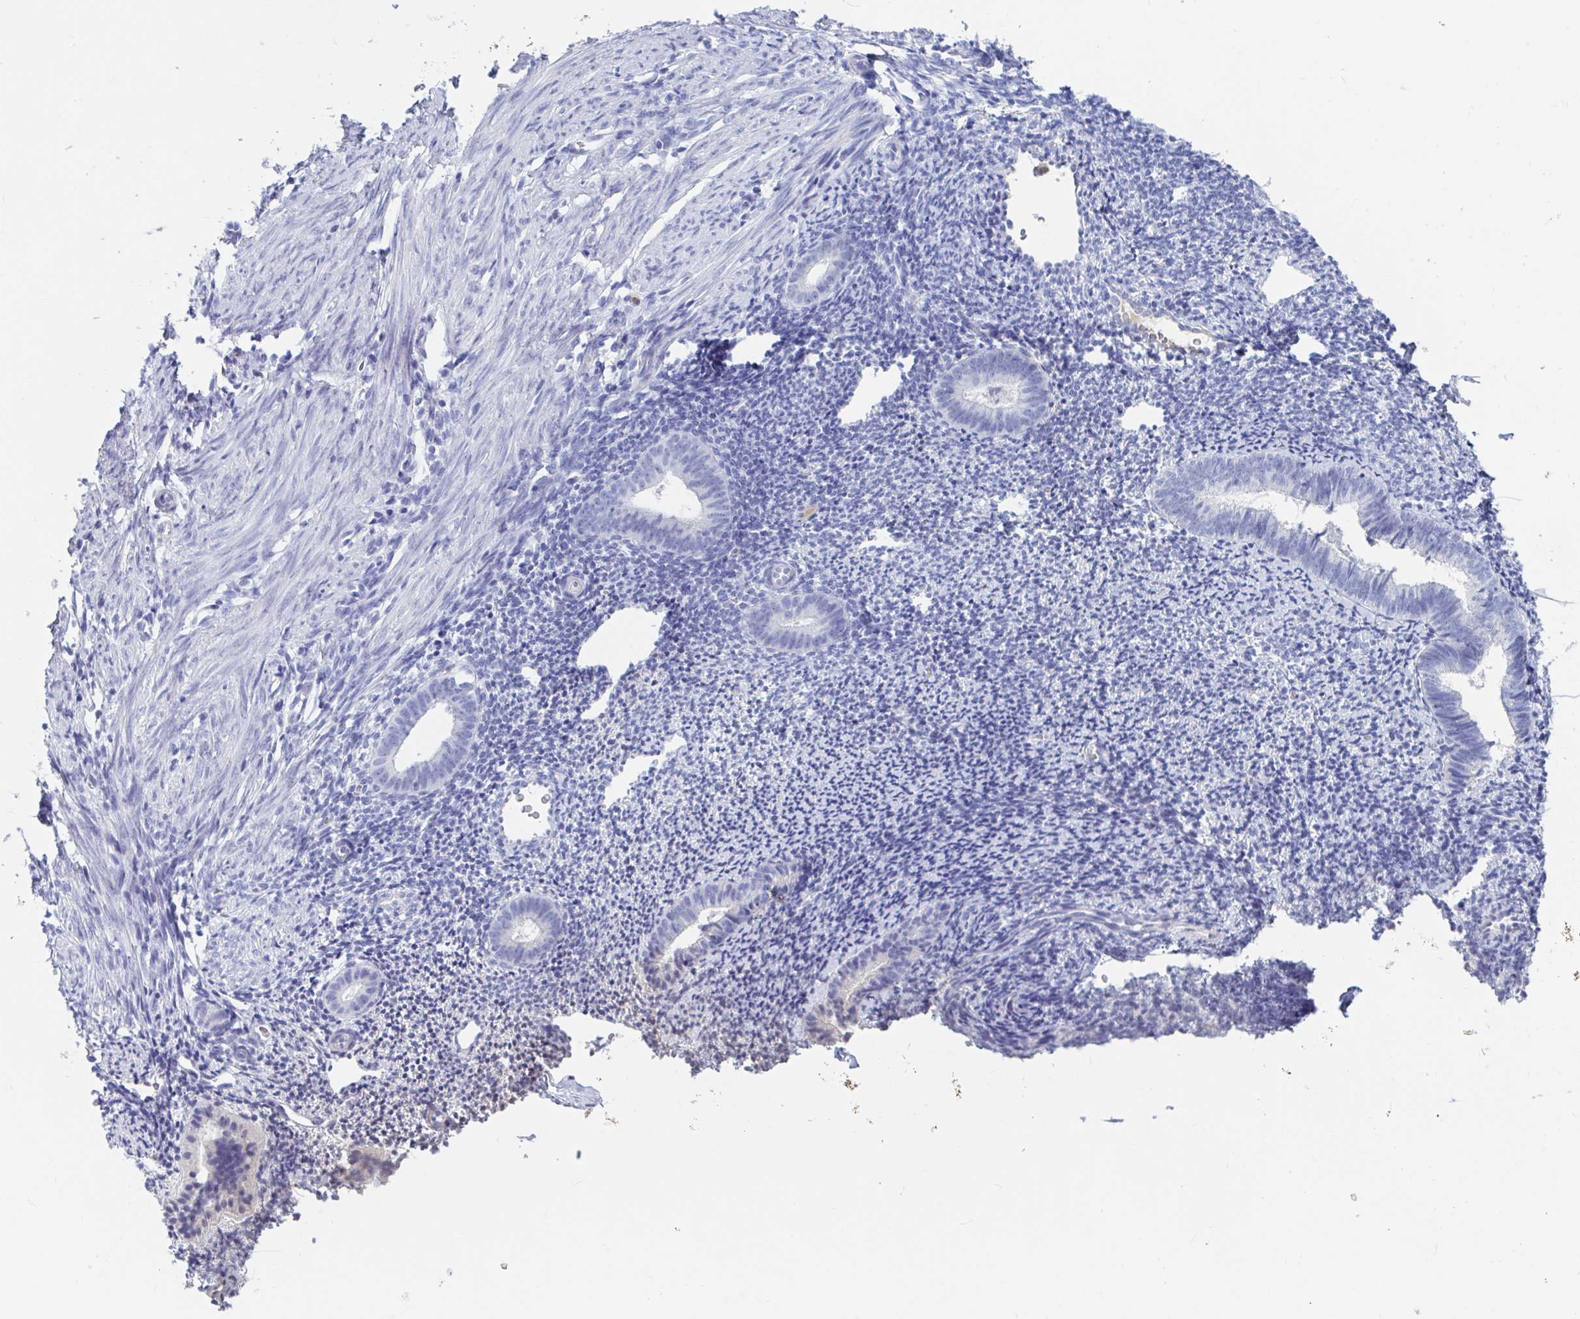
{"staining": {"intensity": "negative", "quantity": "none", "location": "none"}, "tissue": "endometrium", "cell_type": "Cells in endometrial stroma", "image_type": "normal", "snomed": [{"axis": "morphology", "description": "Normal tissue, NOS"}, {"axis": "topography", "description": "Endometrium"}], "caption": "DAB immunohistochemical staining of unremarkable endometrium shows no significant positivity in cells in endometrial stroma.", "gene": "ZNHIT2", "patient": {"sex": "female", "age": 39}}